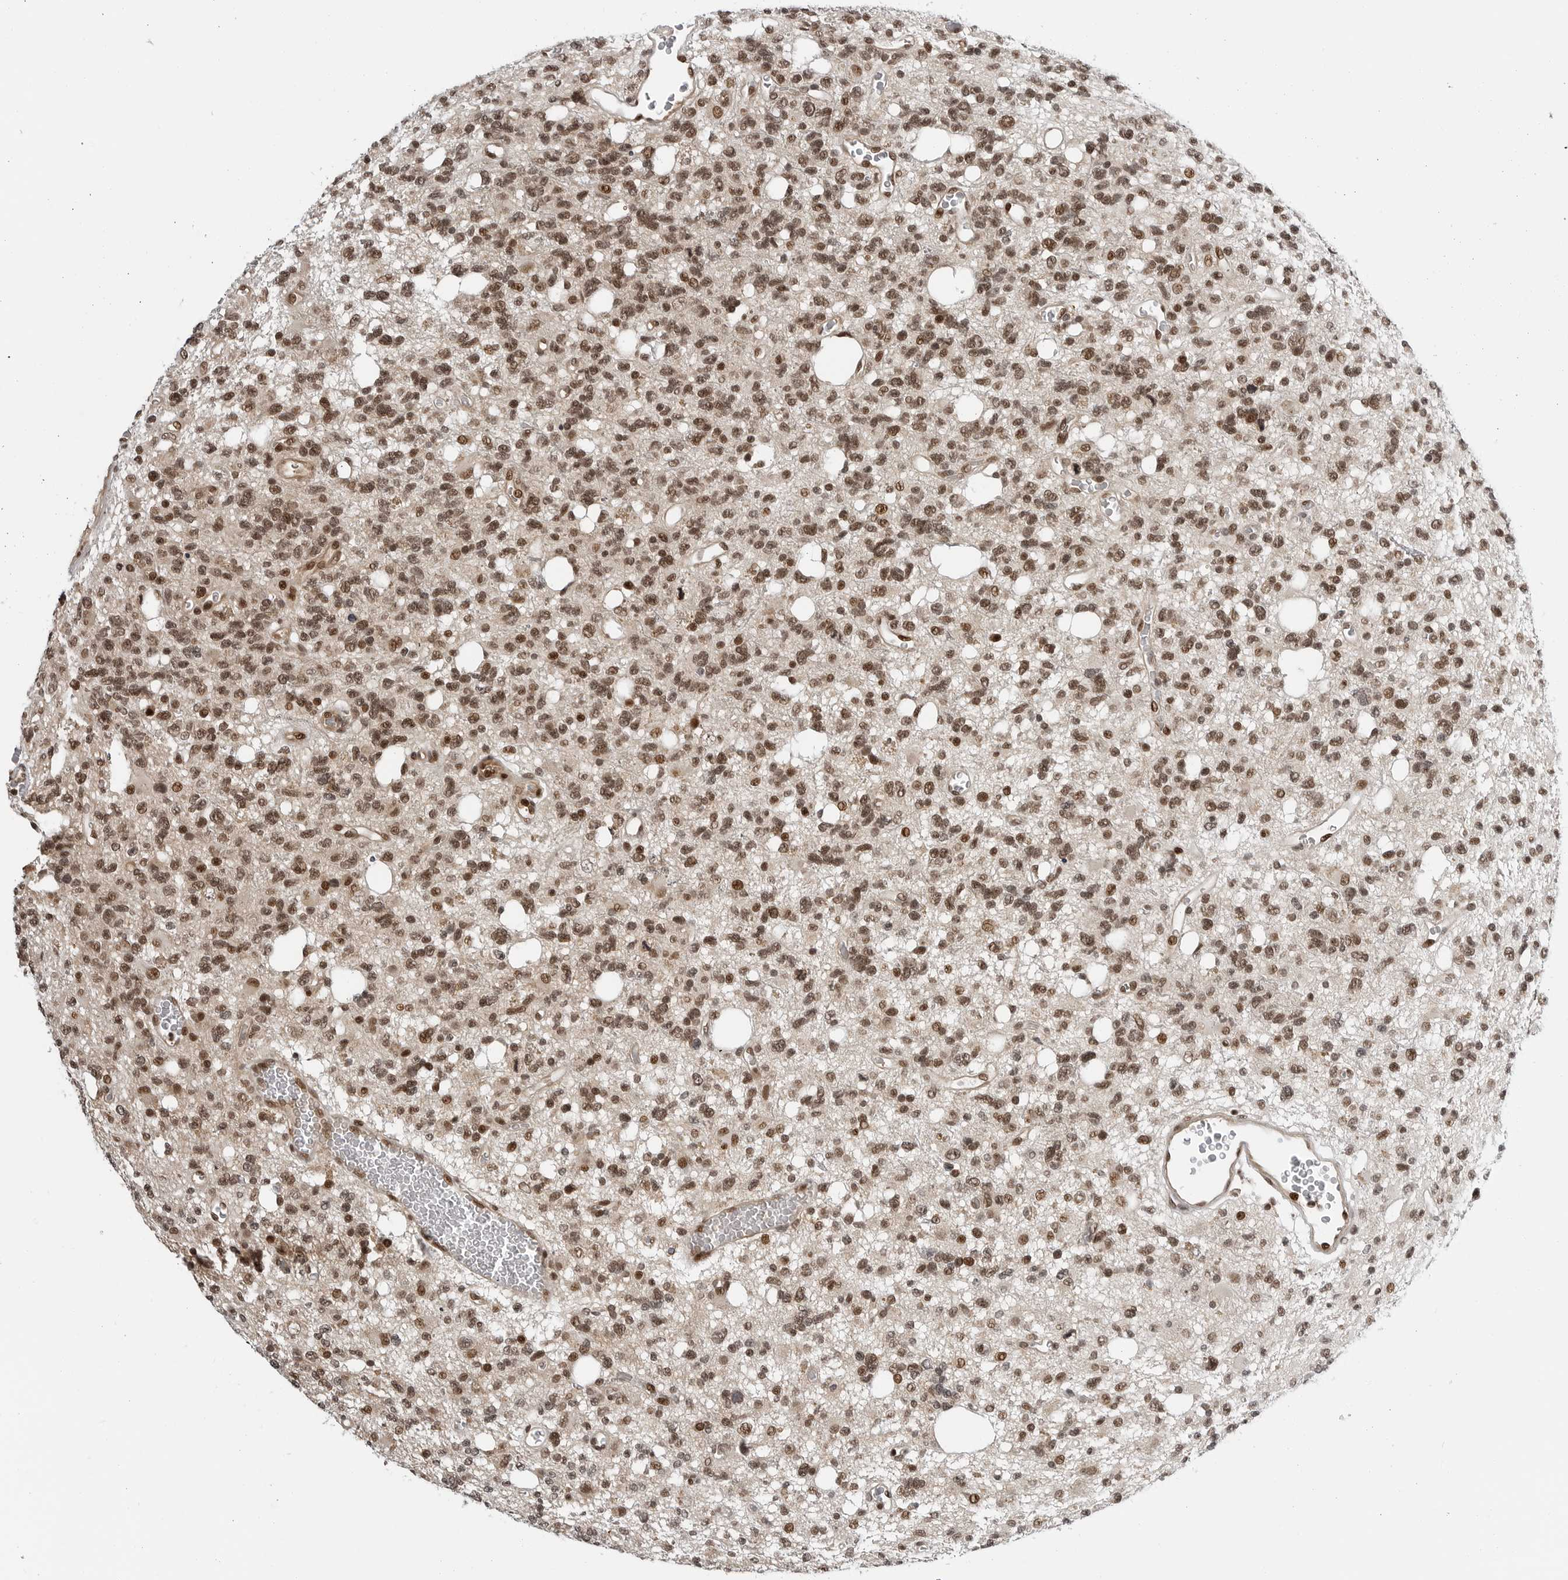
{"staining": {"intensity": "moderate", "quantity": "25%-75%", "location": "nuclear"}, "tissue": "glioma", "cell_type": "Tumor cells", "image_type": "cancer", "snomed": [{"axis": "morphology", "description": "Glioma, malignant, High grade"}, {"axis": "topography", "description": "Brain"}], "caption": "This is an image of IHC staining of high-grade glioma (malignant), which shows moderate staining in the nuclear of tumor cells.", "gene": "C8orf33", "patient": {"sex": "female", "age": 62}}